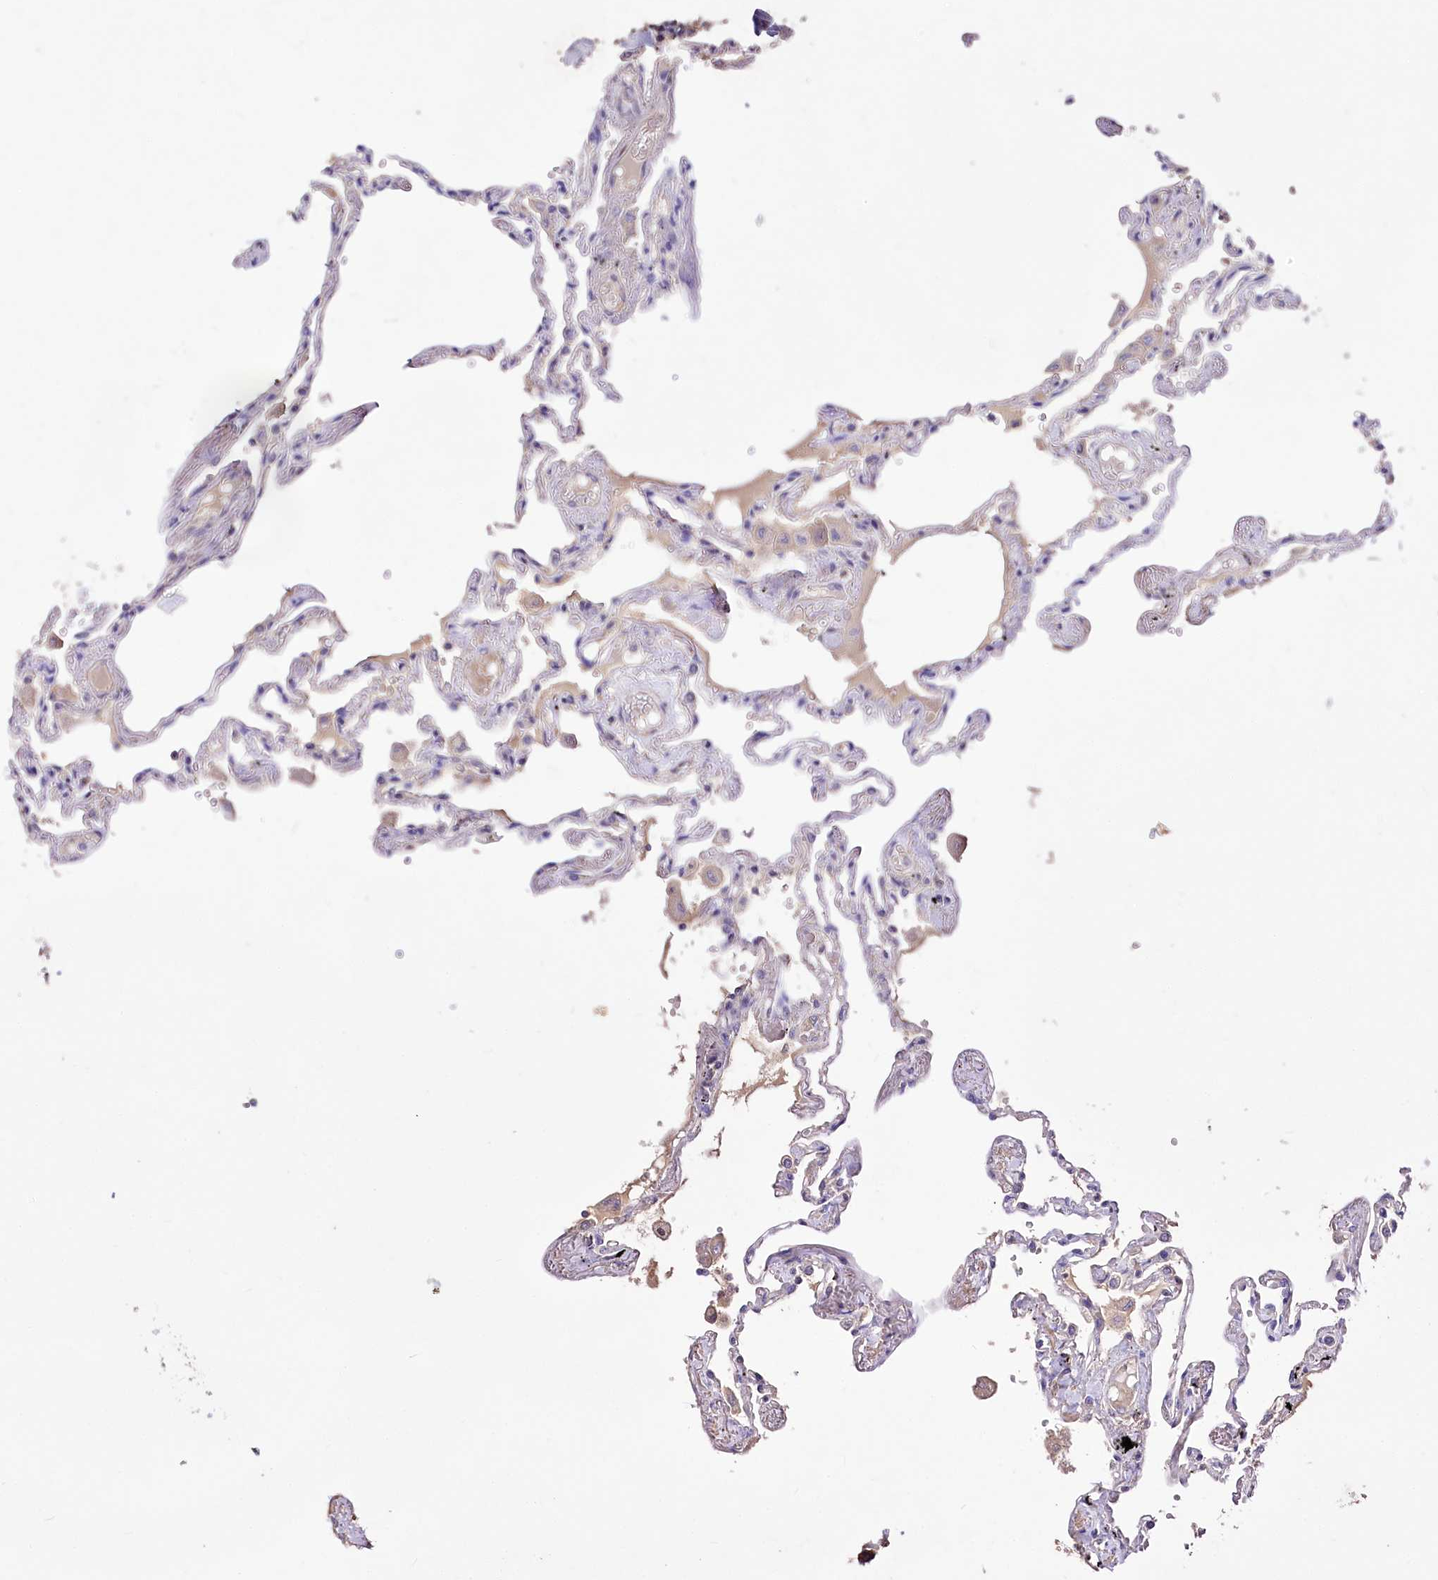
{"staining": {"intensity": "negative", "quantity": "none", "location": "none"}, "tissue": "lung", "cell_type": "Alveolar cells", "image_type": "normal", "snomed": [{"axis": "morphology", "description": "Normal tissue, NOS"}, {"axis": "topography", "description": "Lung"}], "caption": "Lung stained for a protein using immunohistochemistry (IHC) displays no positivity alveolar cells.", "gene": "PCYOX1L", "patient": {"sex": "female", "age": 67}}